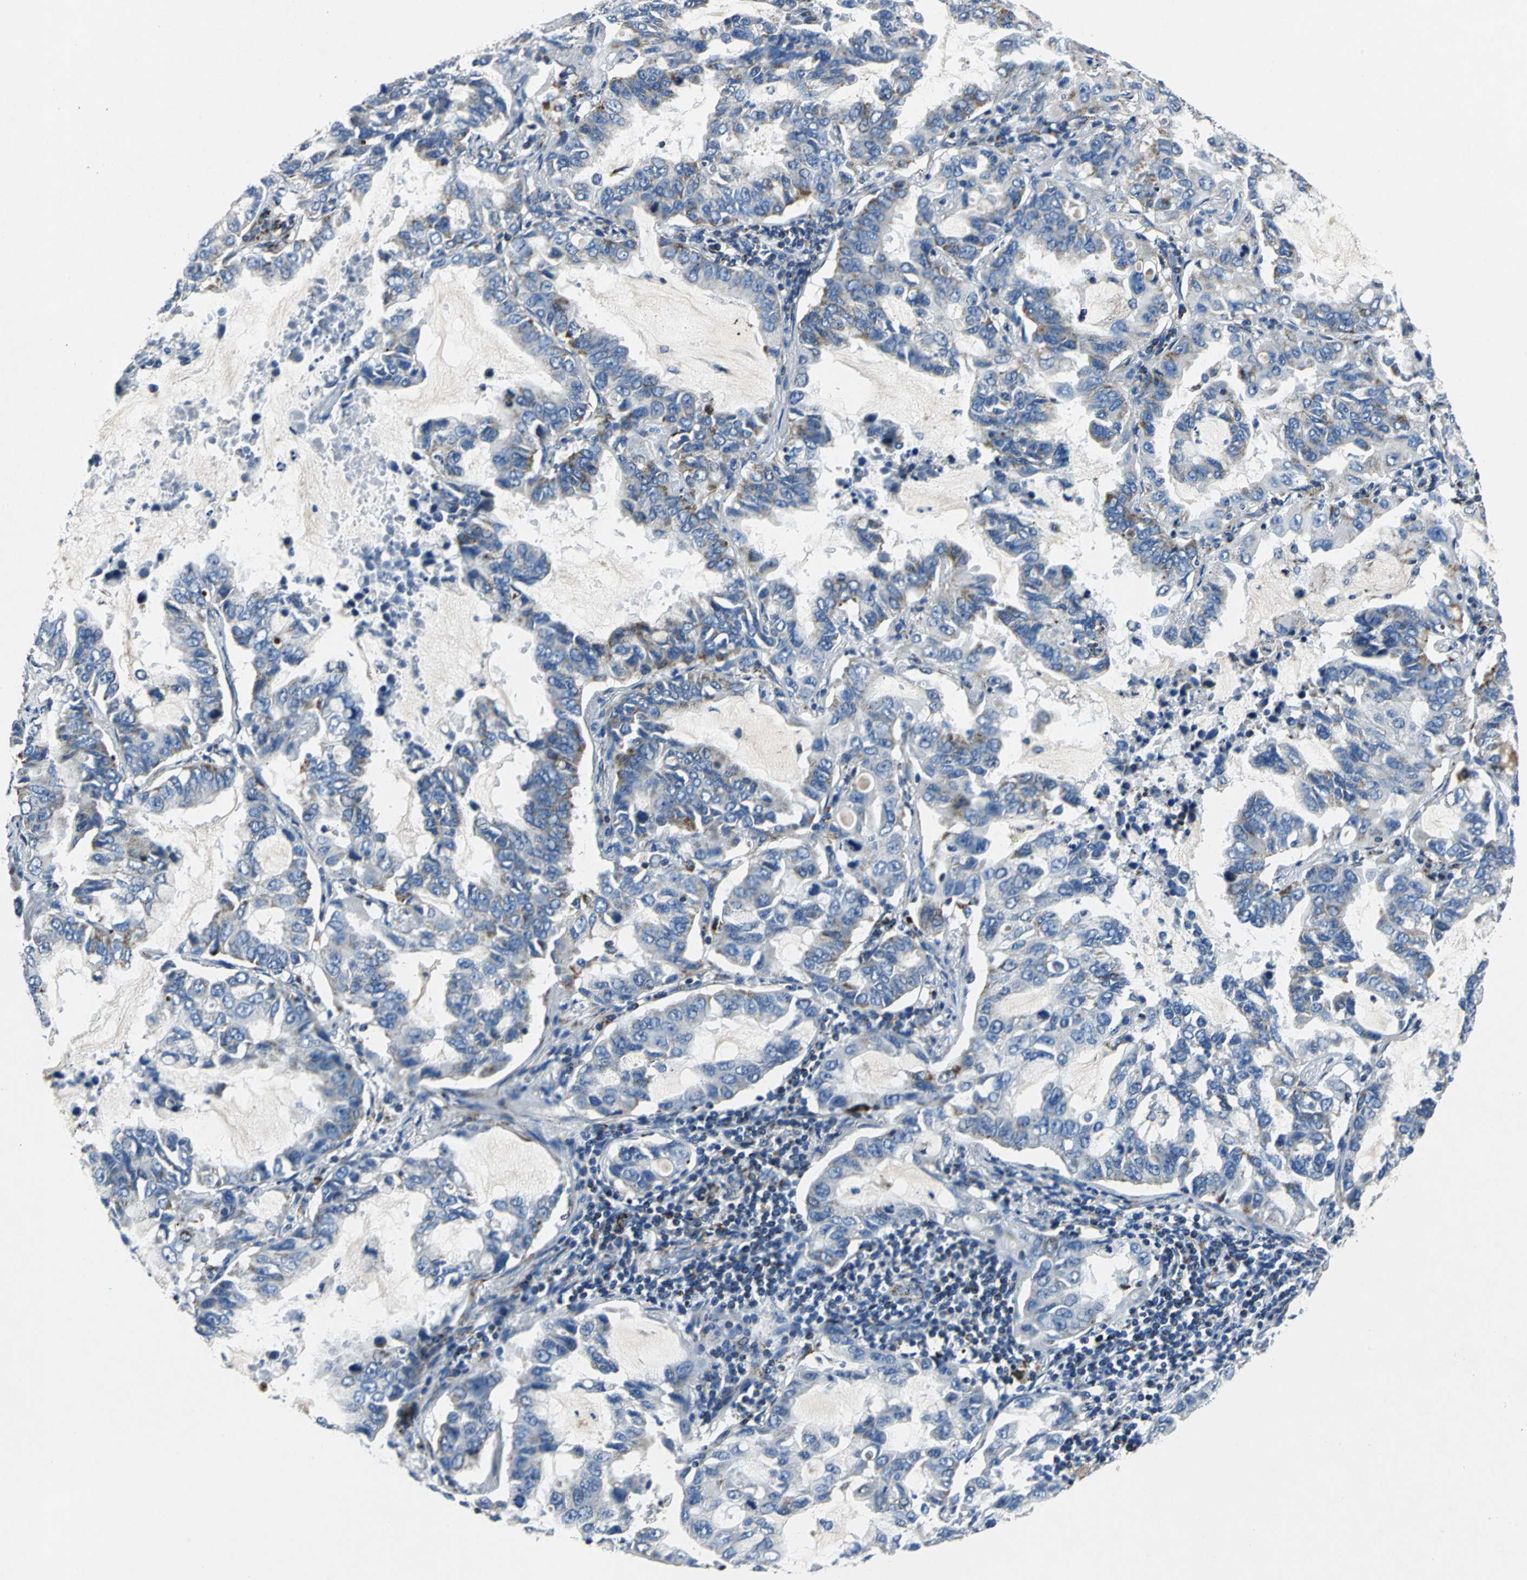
{"staining": {"intensity": "weak", "quantity": "25%-75%", "location": "cytoplasmic/membranous"}, "tissue": "lung cancer", "cell_type": "Tumor cells", "image_type": "cancer", "snomed": [{"axis": "morphology", "description": "Adenocarcinoma, NOS"}, {"axis": "topography", "description": "Lung"}], "caption": "There is low levels of weak cytoplasmic/membranous staining in tumor cells of lung cancer, as demonstrated by immunohistochemical staining (brown color).", "gene": "IFI6", "patient": {"sex": "male", "age": 64}}